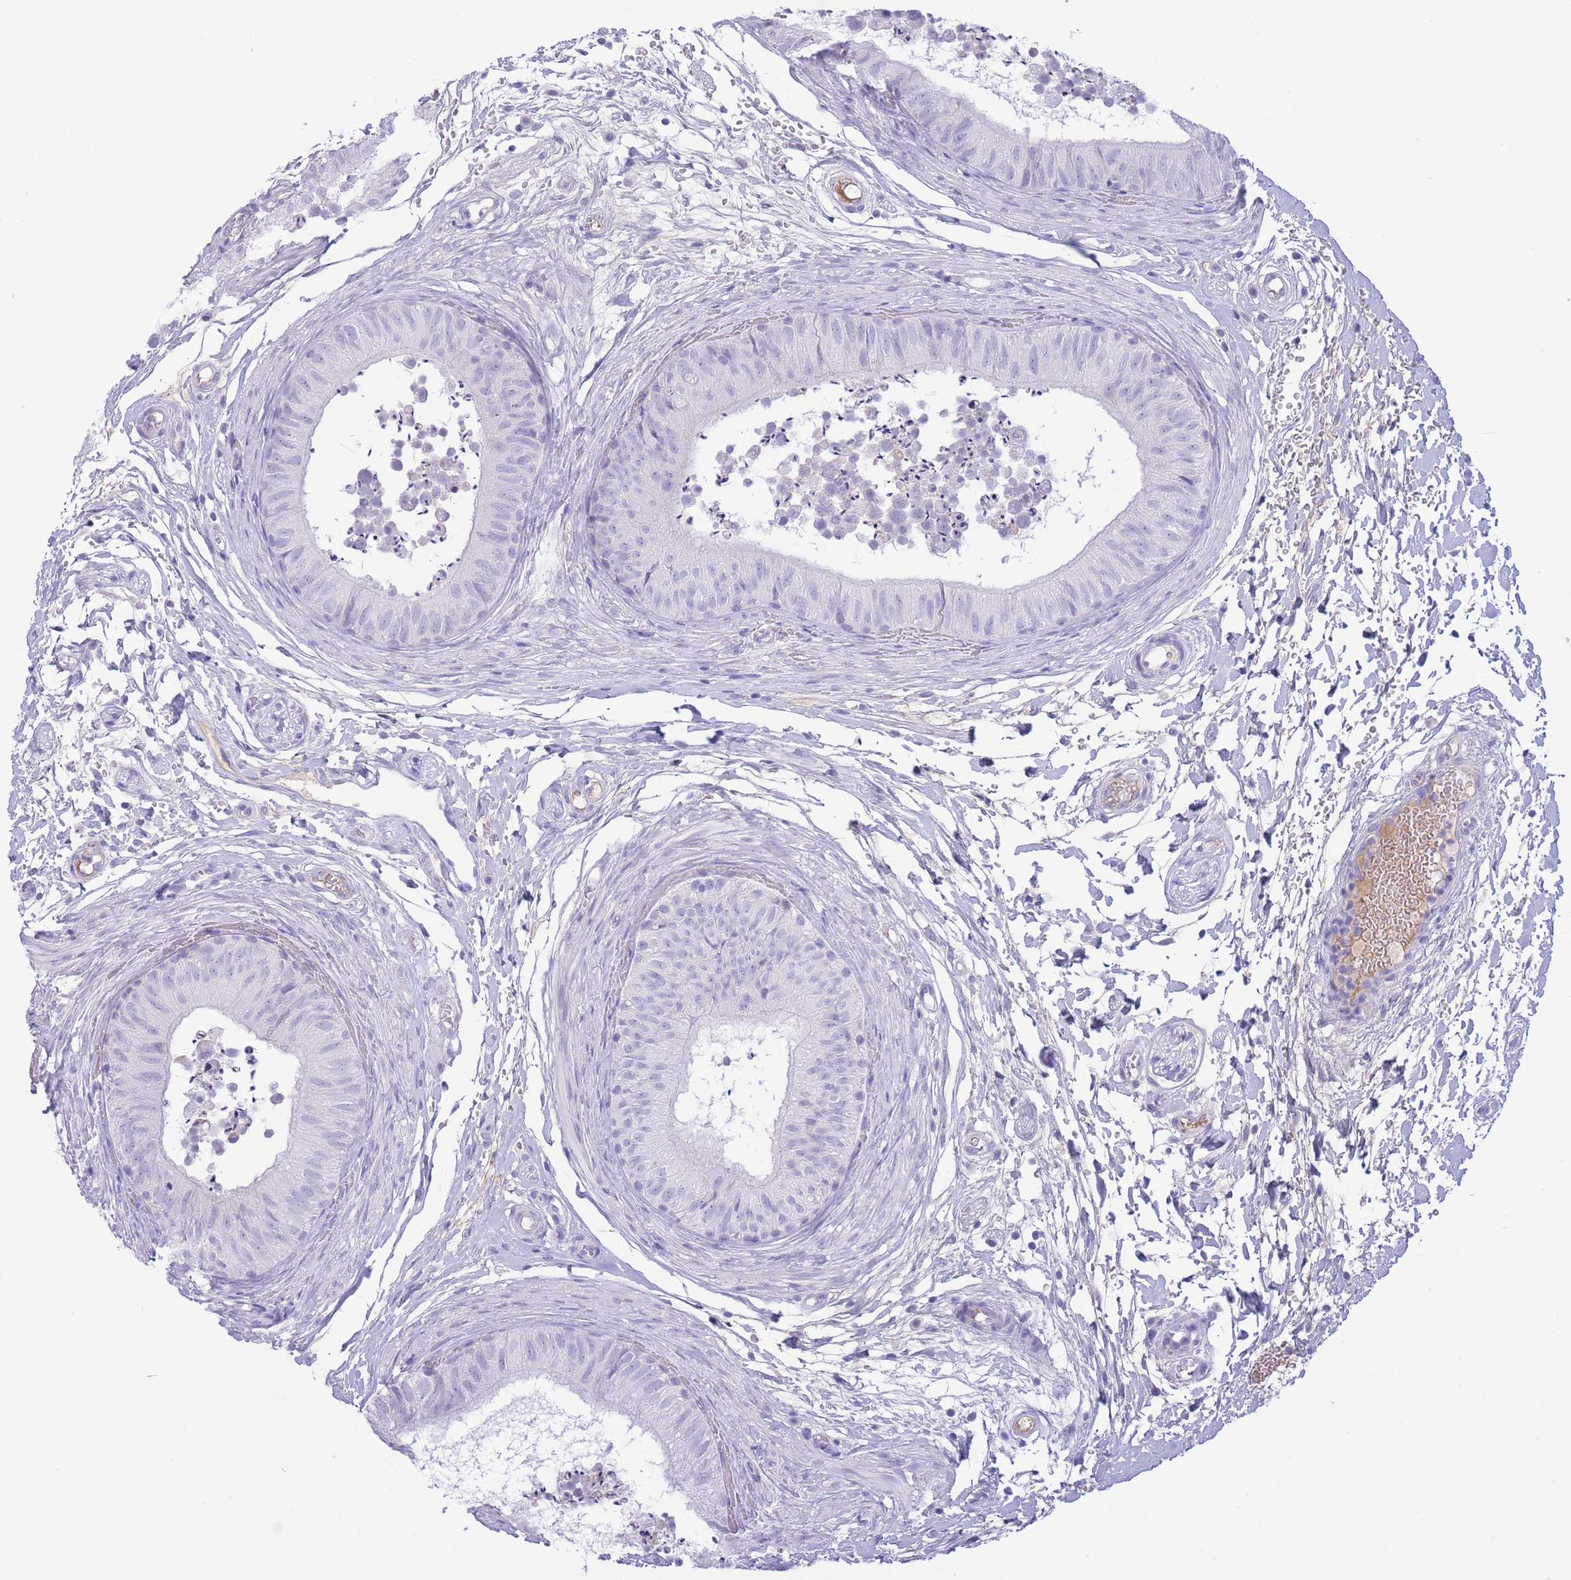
{"staining": {"intensity": "negative", "quantity": "none", "location": "none"}, "tissue": "epididymis", "cell_type": "Glandular cells", "image_type": "normal", "snomed": [{"axis": "morphology", "description": "Normal tissue, NOS"}, {"axis": "topography", "description": "Epididymis"}], "caption": "The histopathology image demonstrates no significant positivity in glandular cells of epididymis. (Stains: DAB (3,3'-diaminobenzidine) immunohistochemistry (IHC) with hematoxylin counter stain, Microscopy: brightfield microscopy at high magnification).", "gene": "ASAP3", "patient": {"sex": "male", "age": 15}}